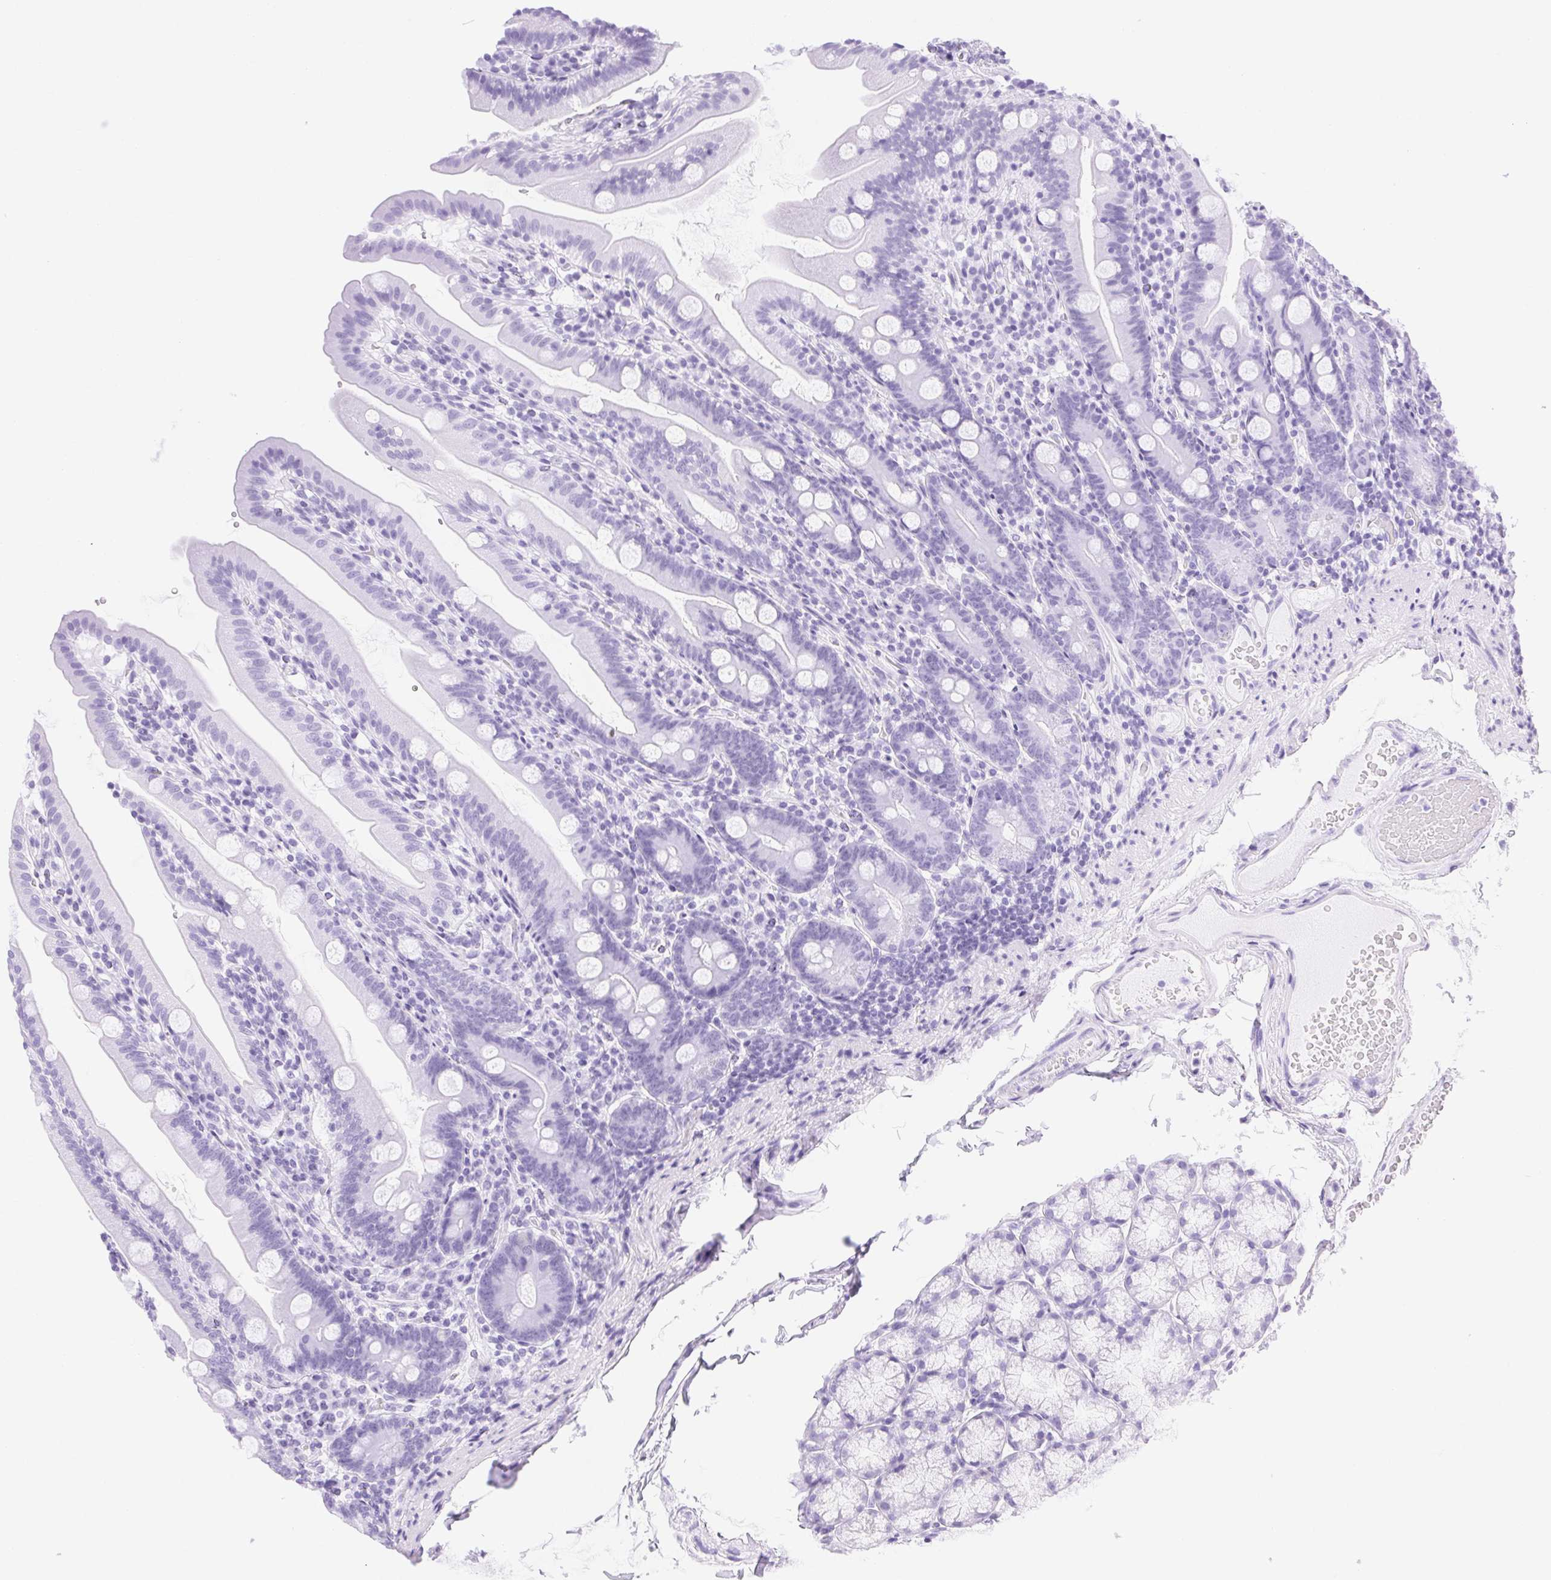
{"staining": {"intensity": "negative", "quantity": "none", "location": "none"}, "tissue": "duodenum", "cell_type": "Glandular cells", "image_type": "normal", "snomed": [{"axis": "morphology", "description": "Normal tissue, NOS"}, {"axis": "topography", "description": "Duodenum"}], "caption": "An immunohistochemistry (IHC) histopathology image of unremarkable duodenum is shown. There is no staining in glandular cells of duodenum.", "gene": "FGA", "patient": {"sex": "female", "age": 67}}